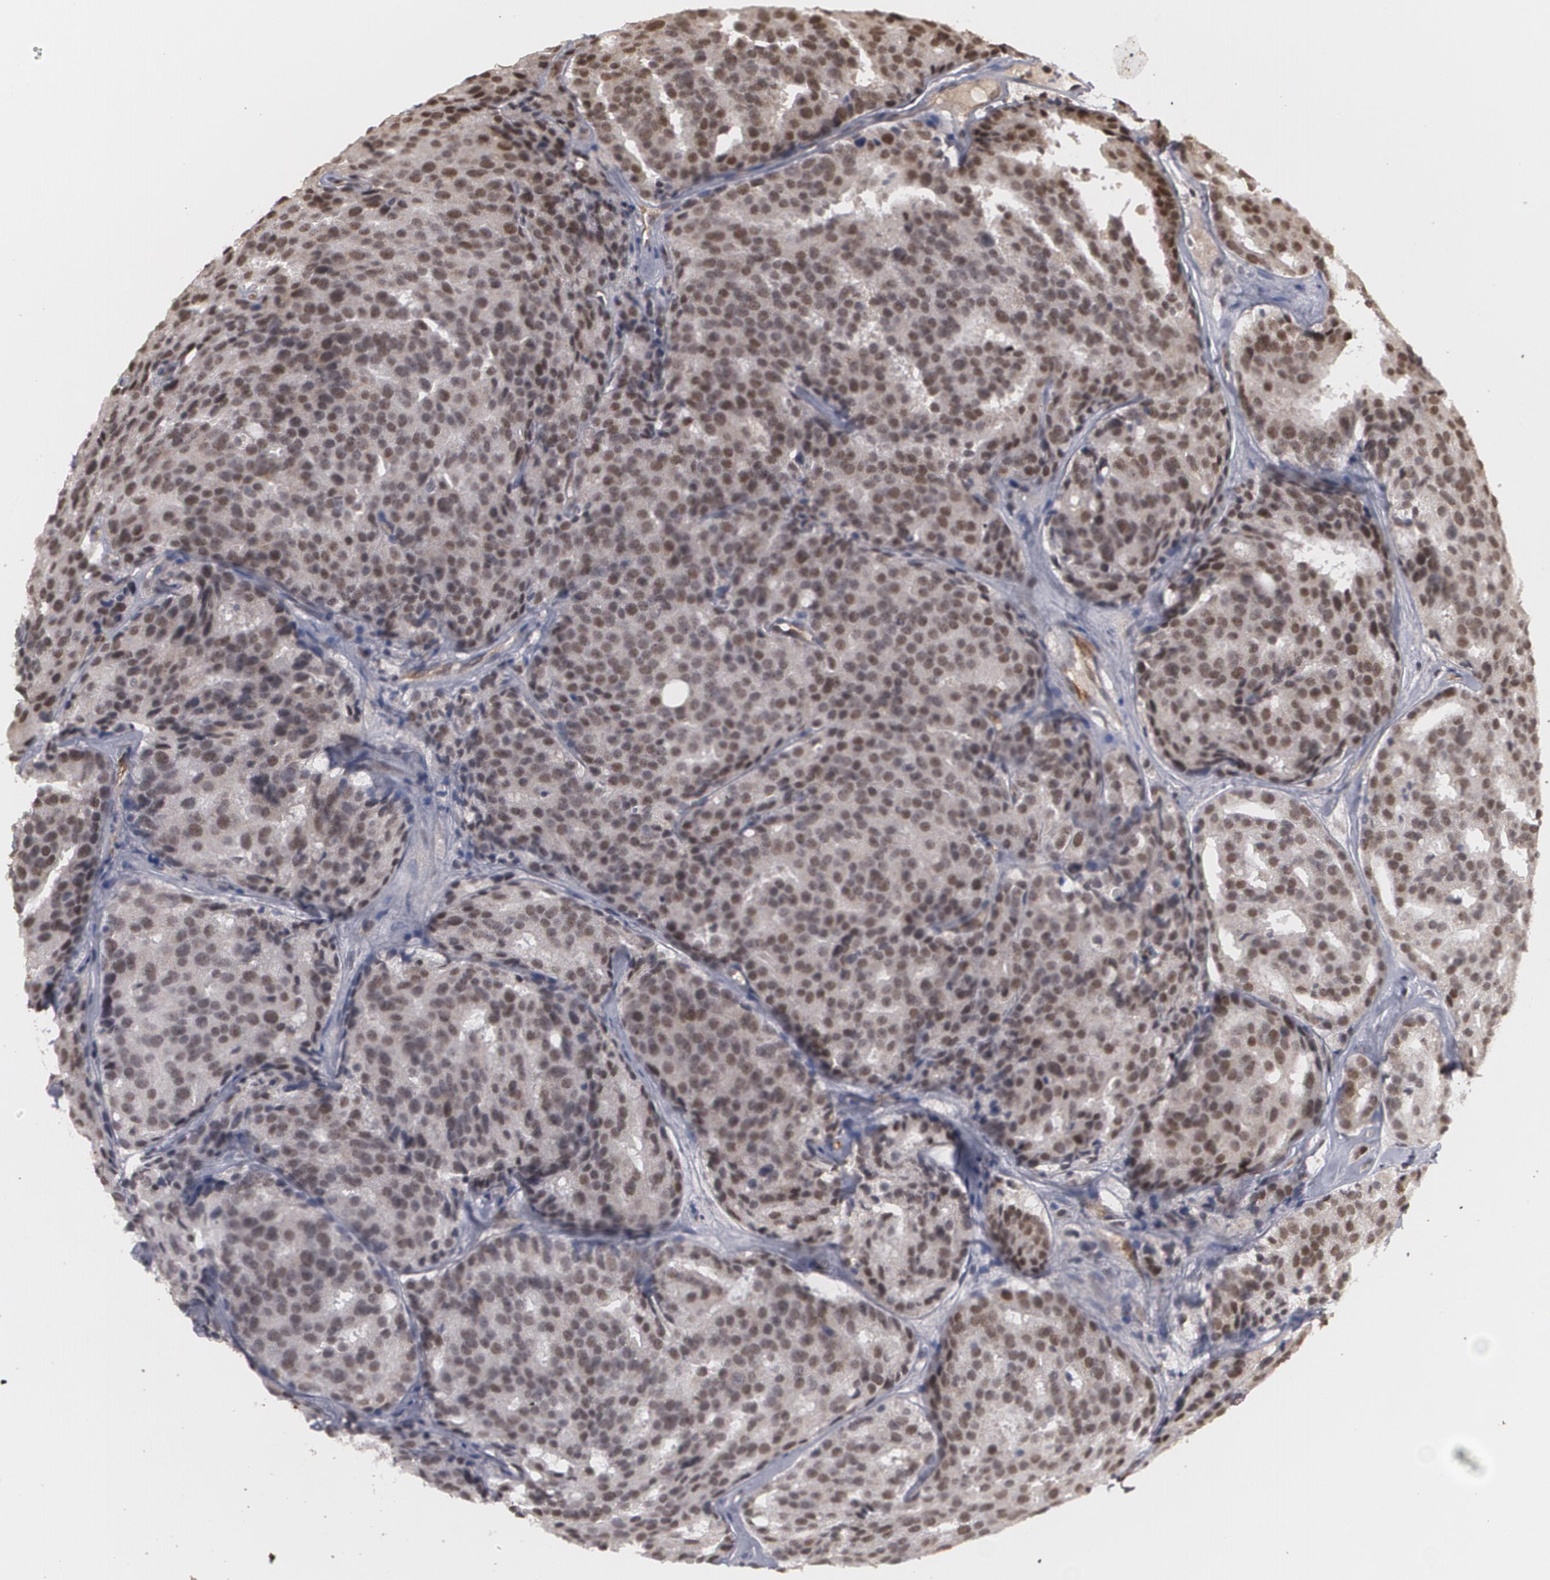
{"staining": {"intensity": "weak", "quantity": ">75%", "location": "nuclear"}, "tissue": "prostate cancer", "cell_type": "Tumor cells", "image_type": "cancer", "snomed": [{"axis": "morphology", "description": "Adenocarcinoma, High grade"}, {"axis": "topography", "description": "Prostate"}], "caption": "A brown stain shows weak nuclear expression of a protein in prostate high-grade adenocarcinoma tumor cells.", "gene": "ZNF75A", "patient": {"sex": "male", "age": 64}}